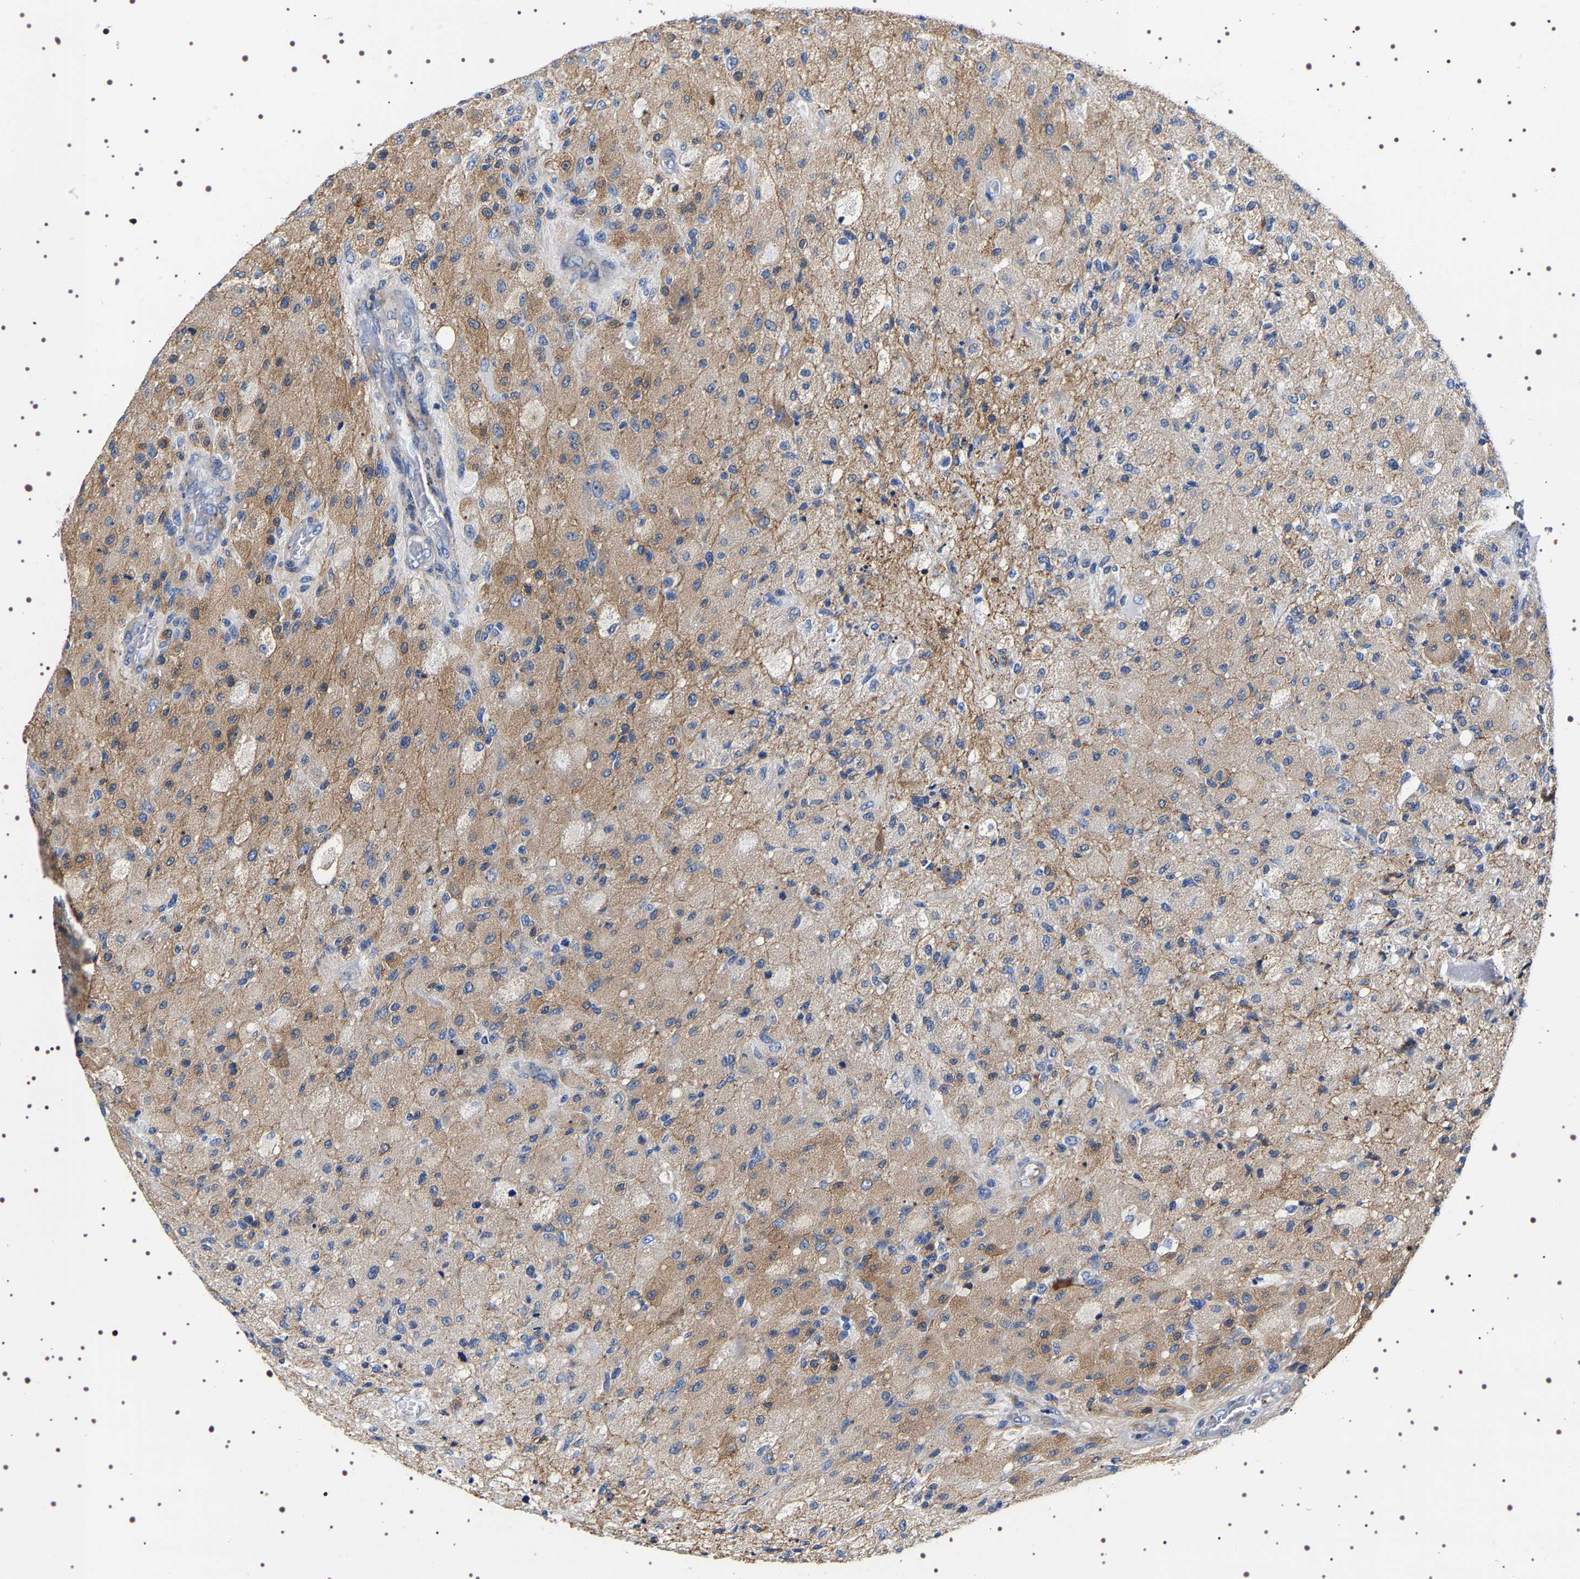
{"staining": {"intensity": "weak", "quantity": ">75%", "location": "cytoplasmic/membranous"}, "tissue": "glioma", "cell_type": "Tumor cells", "image_type": "cancer", "snomed": [{"axis": "morphology", "description": "Normal tissue, NOS"}, {"axis": "morphology", "description": "Glioma, malignant, High grade"}, {"axis": "topography", "description": "Cerebral cortex"}], "caption": "This histopathology image shows immunohistochemistry (IHC) staining of malignant glioma (high-grade), with low weak cytoplasmic/membranous positivity in approximately >75% of tumor cells.", "gene": "SQLE", "patient": {"sex": "male", "age": 77}}